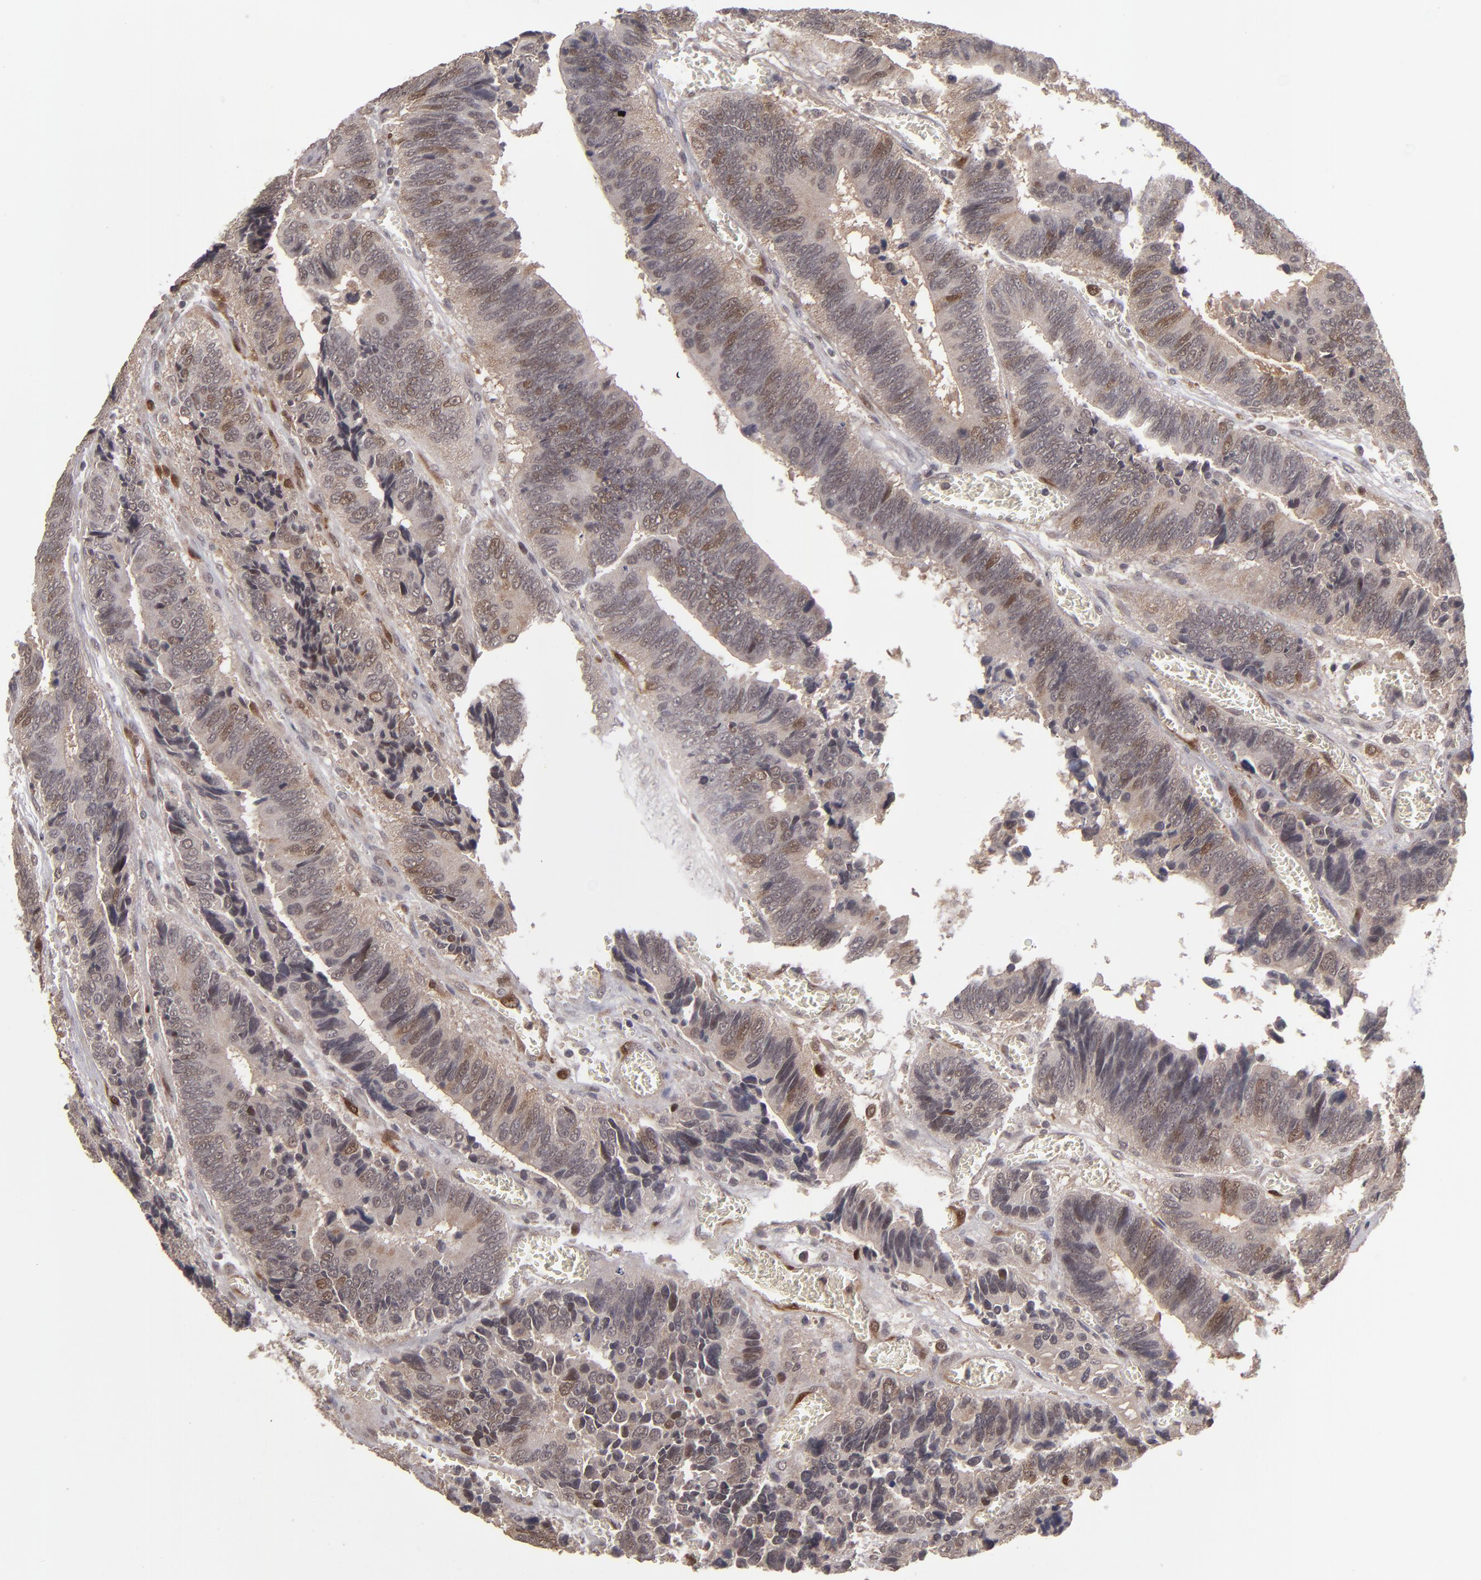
{"staining": {"intensity": "moderate", "quantity": ">75%", "location": "cytoplasmic/membranous"}, "tissue": "colorectal cancer", "cell_type": "Tumor cells", "image_type": "cancer", "snomed": [{"axis": "morphology", "description": "Adenocarcinoma, NOS"}, {"axis": "topography", "description": "Colon"}], "caption": "Protein positivity by immunohistochemistry displays moderate cytoplasmic/membranous staining in approximately >75% of tumor cells in colorectal cancer (adenocarcinoma).", "gene": "TYMS", "patient": {"sex": "male", "age": 72}}